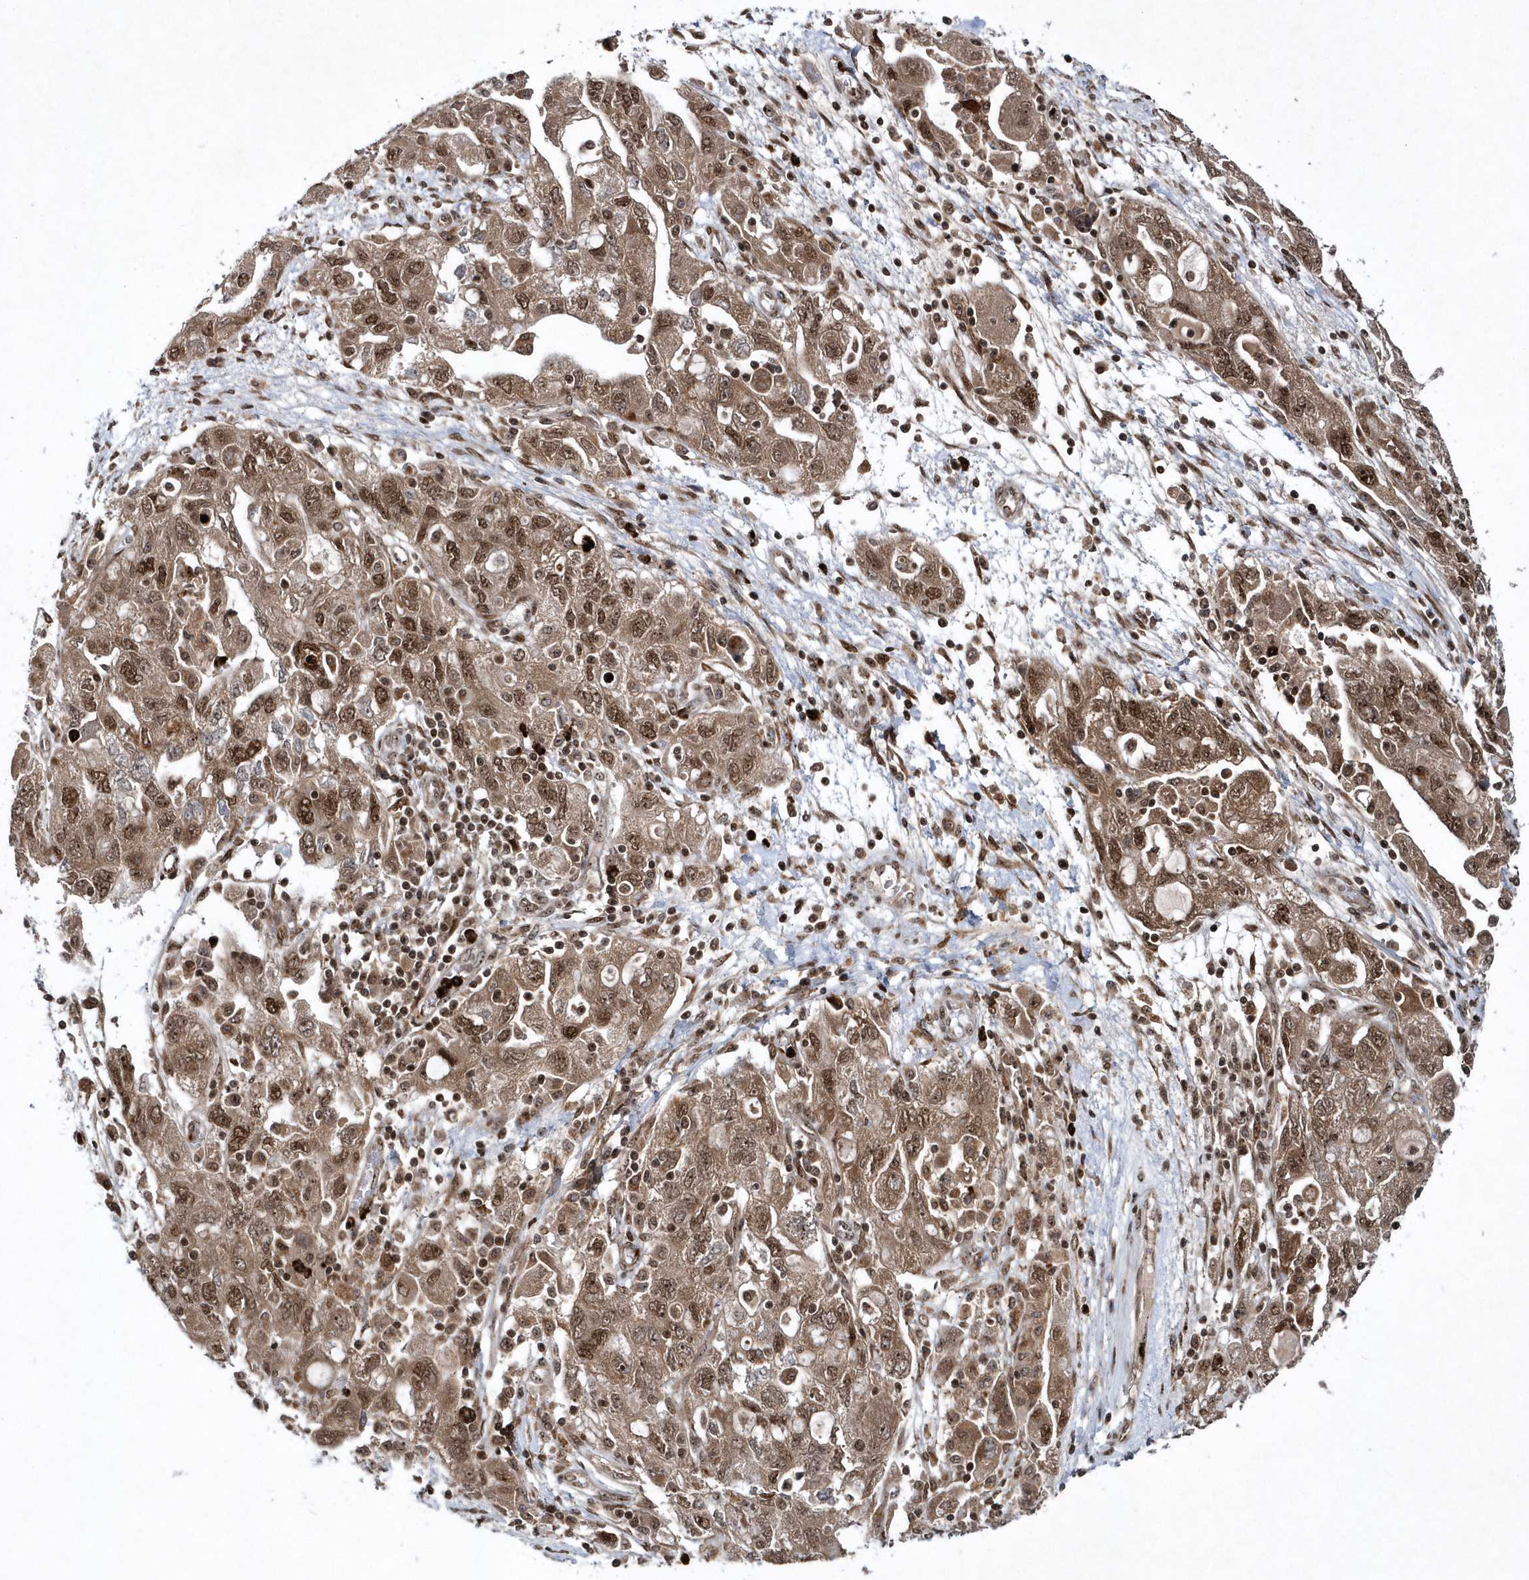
{"staining": {"intensity": "moderate", "quantity": ">75%", "location": "cytoplasmic/membranous,nuclear"}, "tissue": "ovarian cancer", "cell_type": "Tumor cells", "image_type": "cancer", "snomed": [{"axis": "morphology", "description": "Carcinoma, NOS"}, {"axis": "morphology", "description": "Cystadenocarcinoma, serous, NOS"}, {"axis": "topography", "description": "Ovary"}], "caption": "About >75% of tumor cells in human ovarian carcinoma demonstrate moderate cytoplasmic/membranous and nuclear protein expression as visualized by brown immunohistochemical staining.", "gene": "SOWAHB", "patient": {"sex": "female", "age": 69}}